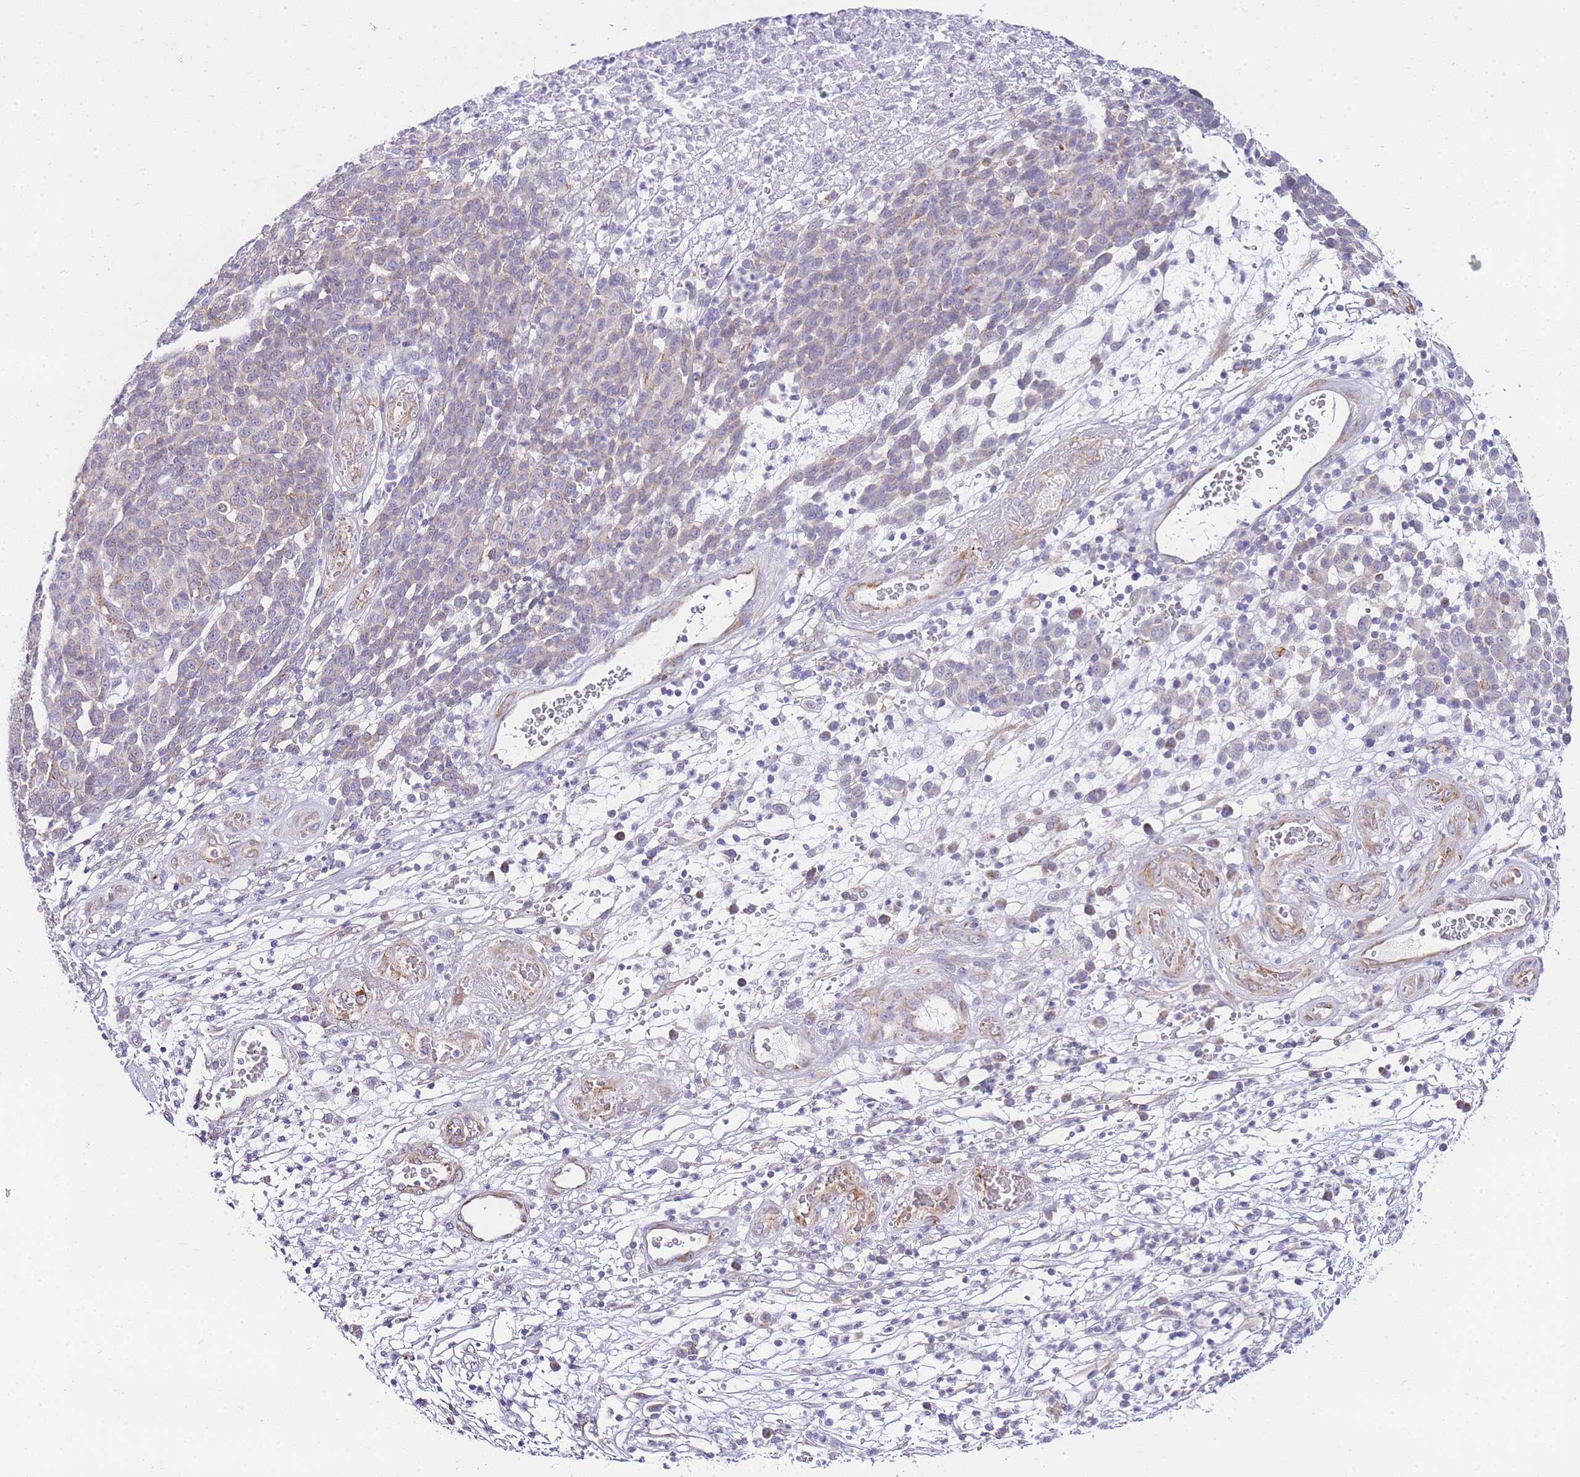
{"staining": {"intensity": "weak", "quantity": "<25%", "location": "cytoplasmic/membranous"}, "tissue": "melanoma", "cell_type": "Tumor cells", "image_type": "cancer", "snomed": [{"axis": "morphology", "description": "Malignant melanoma, NOS"}, {"axis": "topography", "description": "Skin"}], "caption": "The image reveals no significant staining in tumor cells of melanoma.", "gene": "PDCD7", "patient": {"sex": "male", "age": 49}}